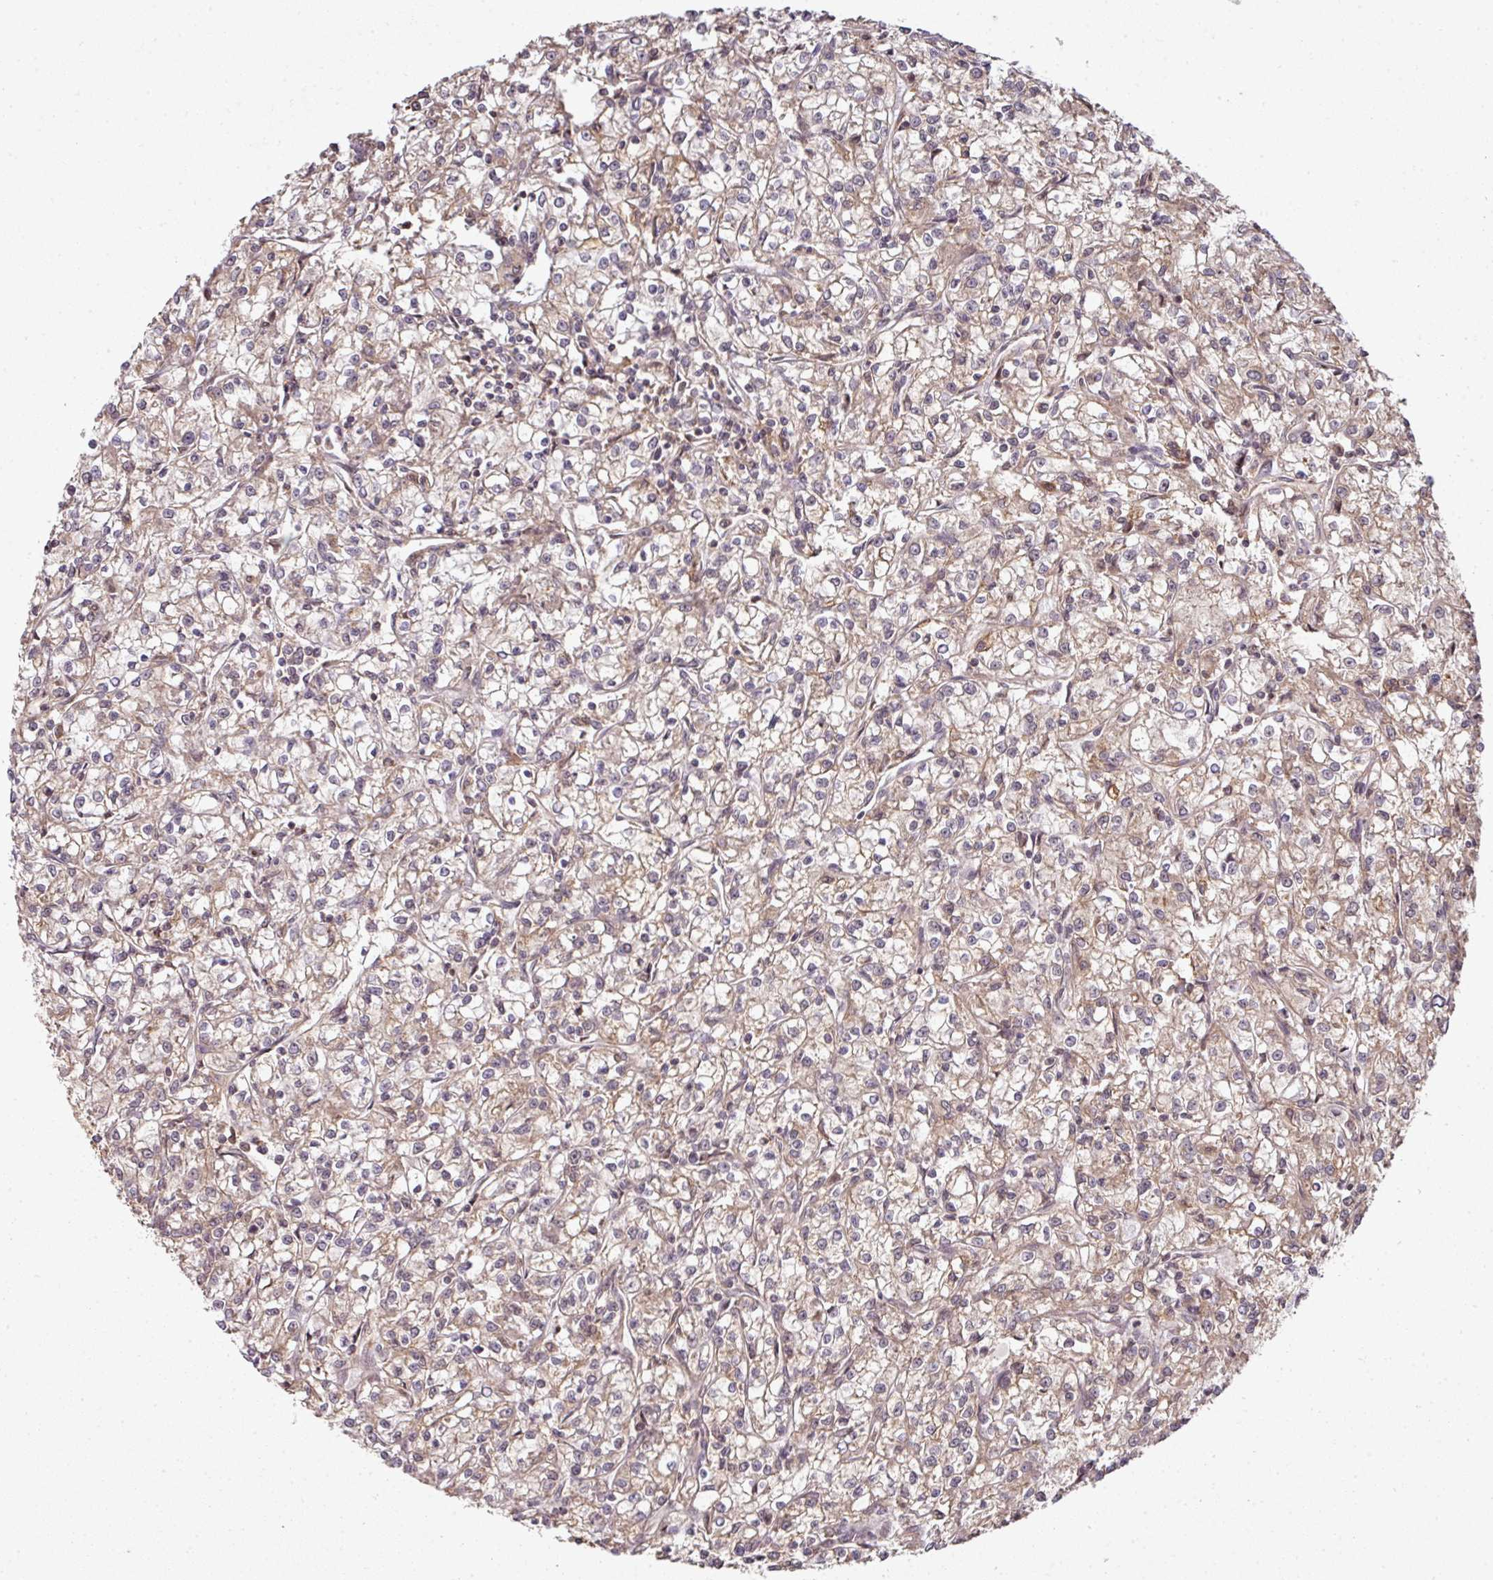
{"staining": {"intensity": "moderate", "quantity": ">75%", "location": "cytoplasmic/membranous"}, "tissue": "renal cancer", "cell_type": "Tumor cells", "image_type": "cancer", "snomed": [{"axis": "morphology", "description": "Adenocarcinoma, NOS"}, {"axis": "topography", "description": "Kidney"}], "caption": "Renal cancer (adenocarcinoma) stained with a protein marker displays moderate staining in tumor cells.", "gene": "ANKRD18A", "patient": {"sex": "female", "age": 59}}